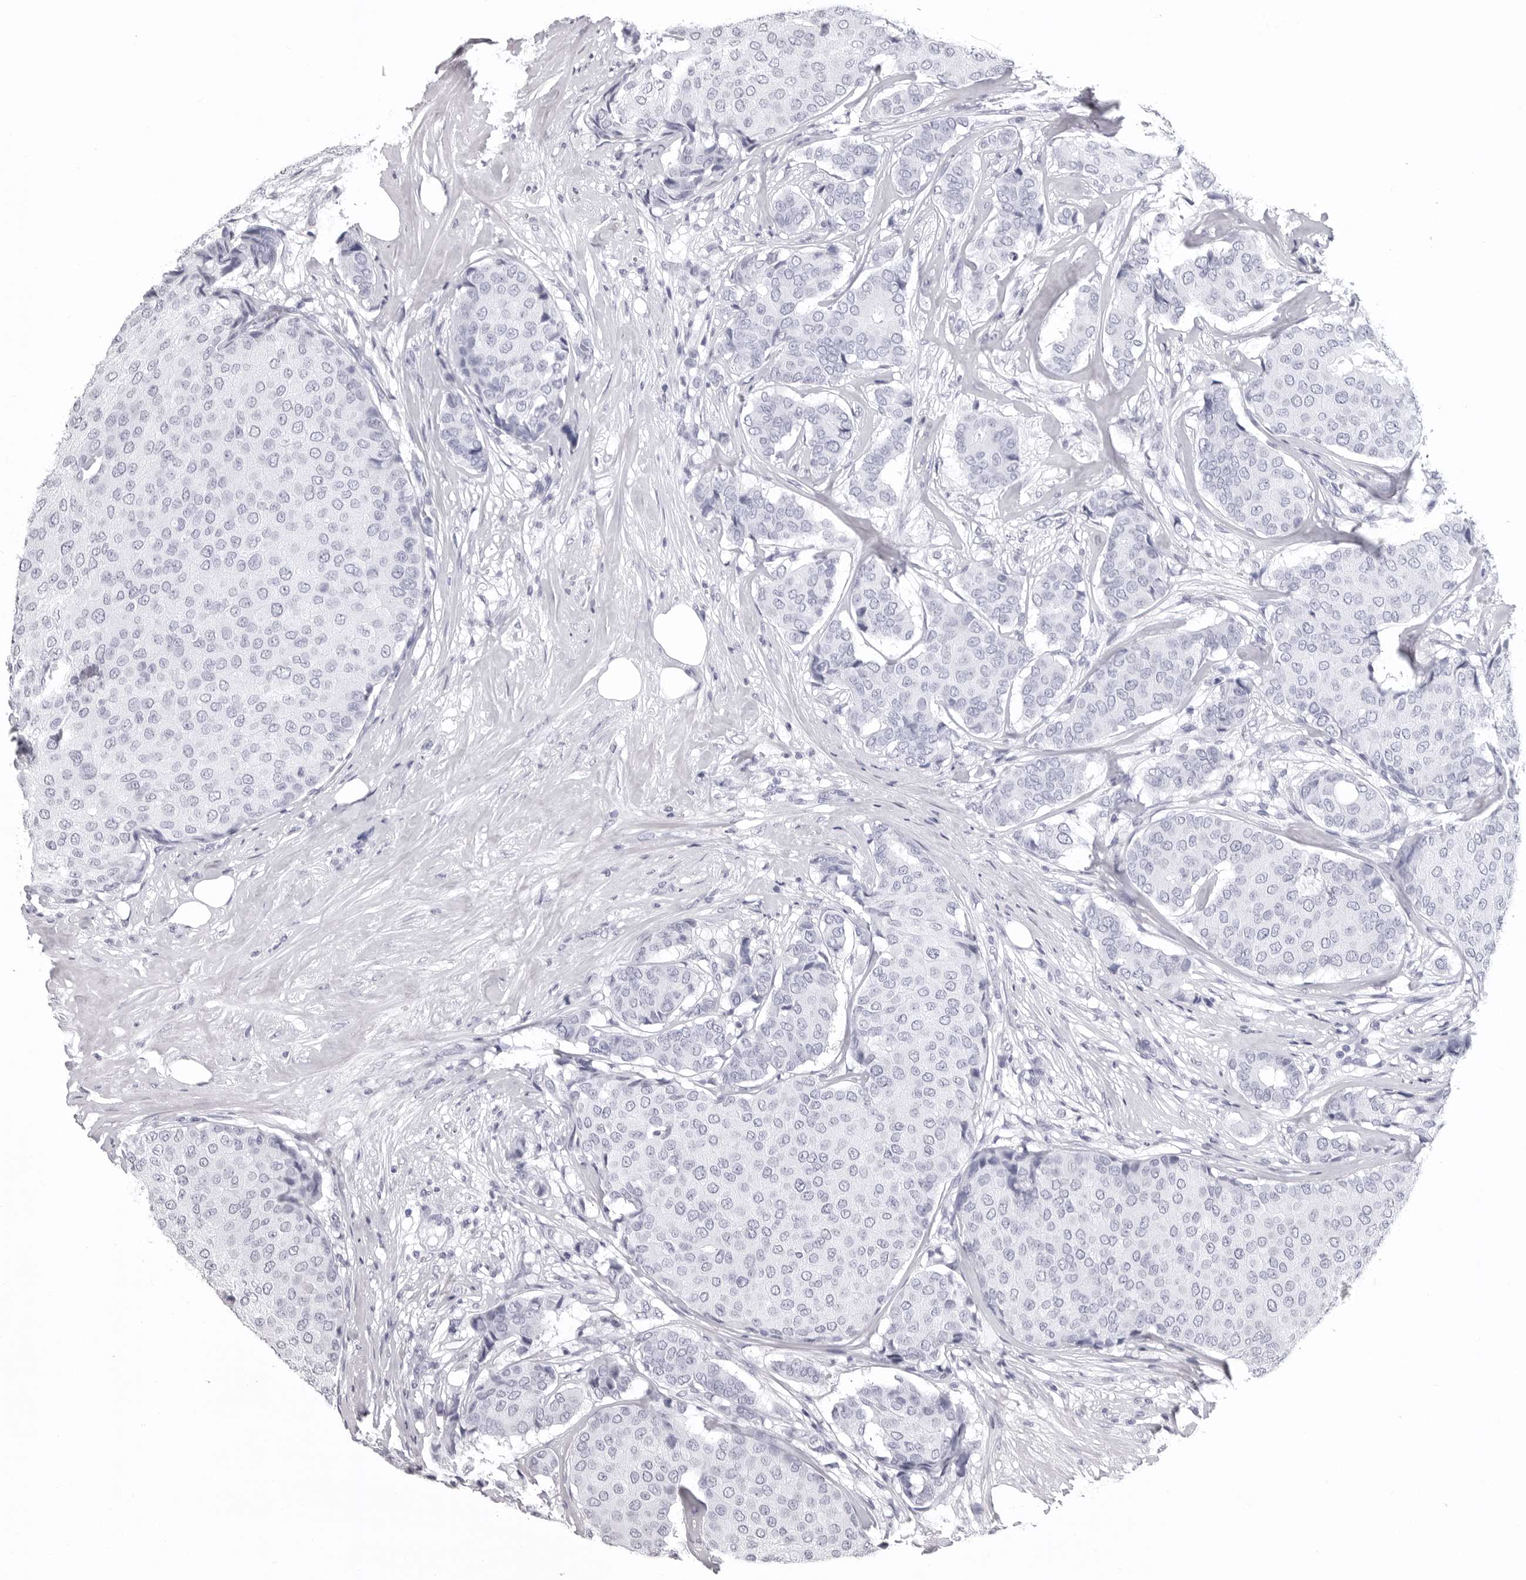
{"staining": {"intensity": "negative", "quantity": "none", "location": "none"}, "tissue": "breast cancer", "cell_type": "Tumor cells", "image_type": "cancer", "snomed": [{"axis": "morphology", "description": "Duct carcinoma"}, {"axis": "topography", "description": "Breast"}], "caption": "An immunohistochemistry photomicrograph of breast cancer is shown. There is no staining in tumor cells of breast cancer.", "gene": "LGALS4", "patient": {"sex": "female", "age": 75}}